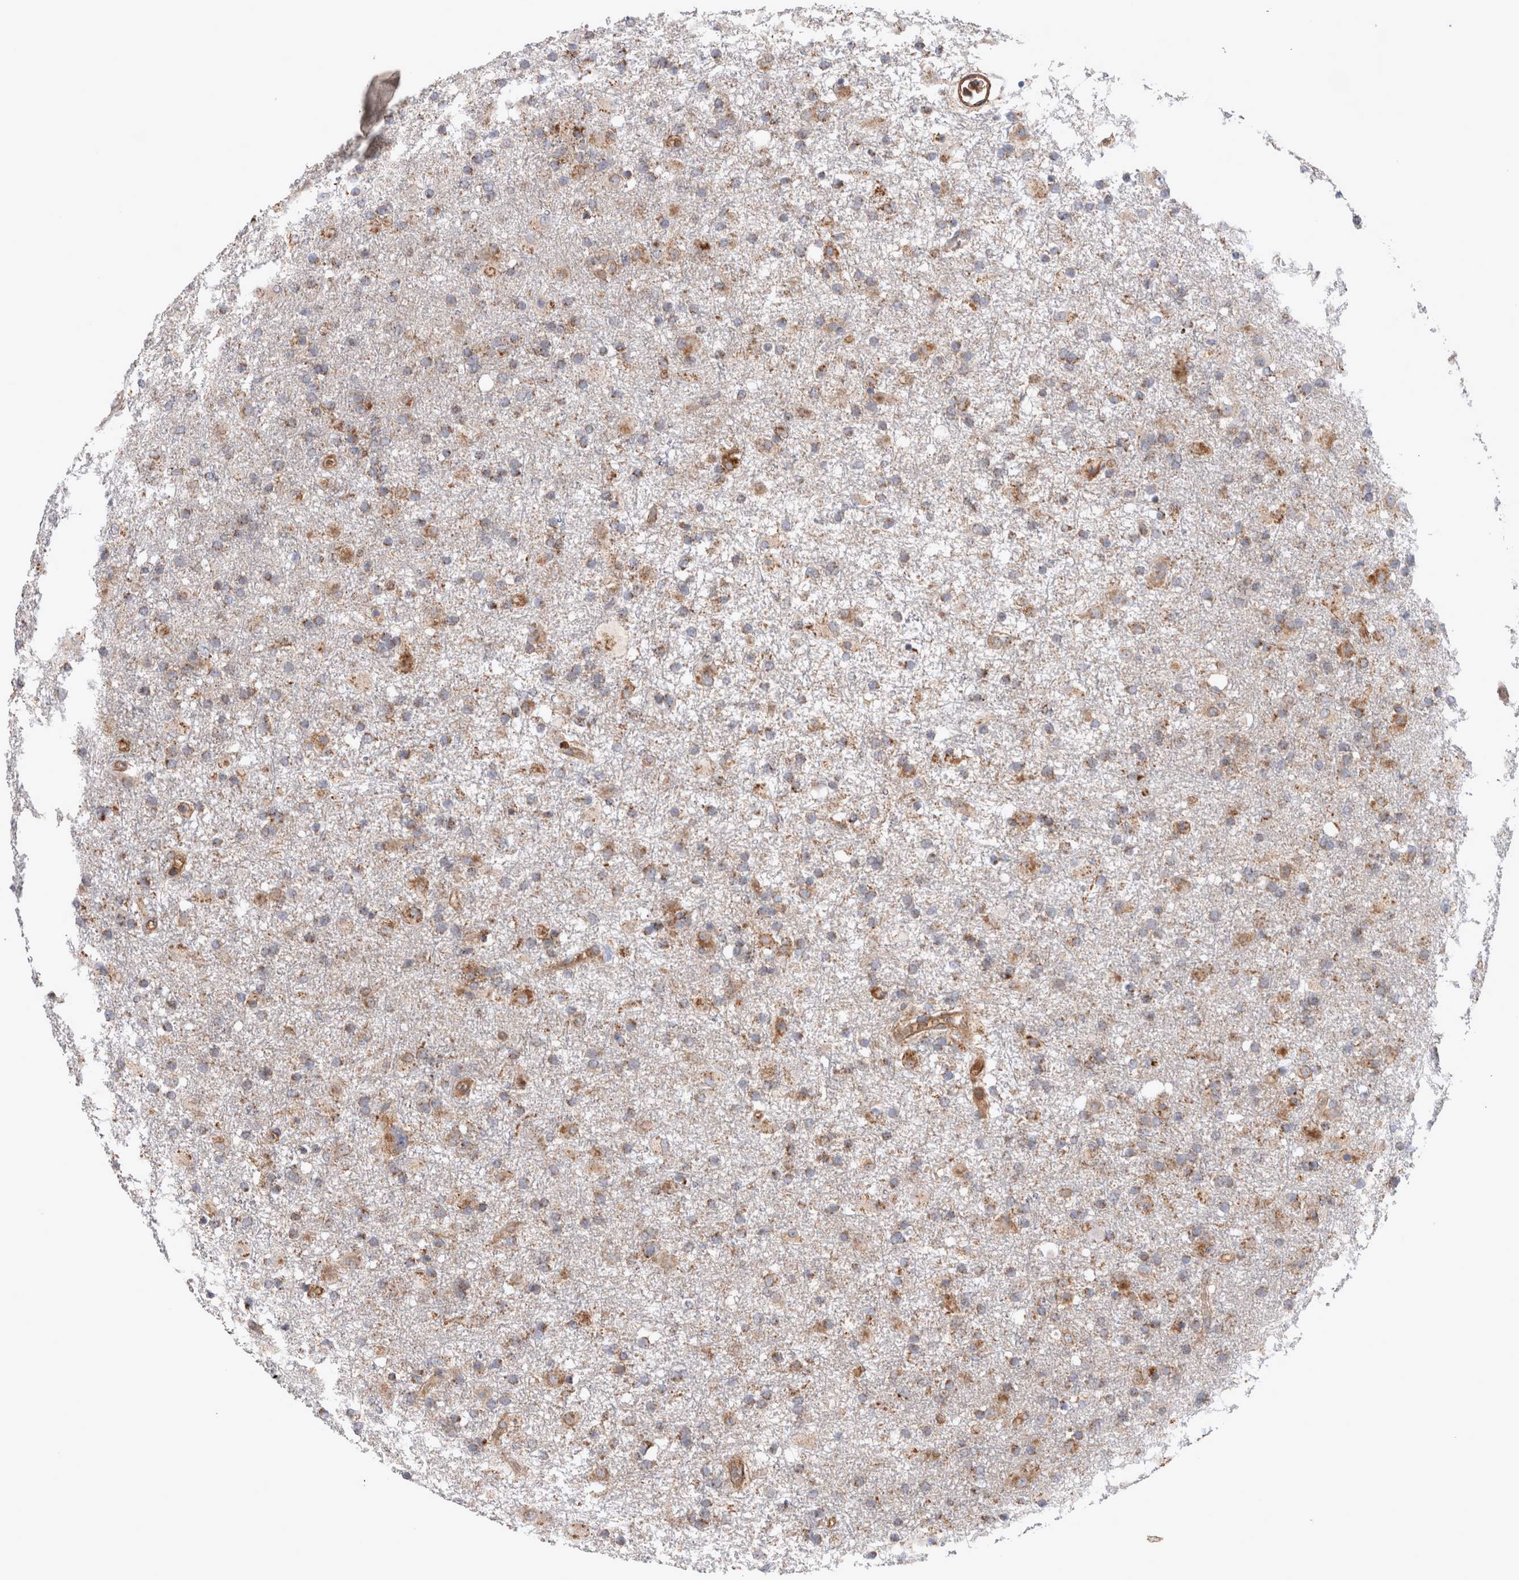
{"staining": {"intensity": "moderate", "quantity": ">75%", "location": "cytoplasmic/membranous"}, "tissue": "glioma", "cell_type": "Tumor cells", "image_type": "cancer", "snomed": [{"axis": "morphology", "description": "Glioma, malignant, Low grade"}, {"axis": "topography", "description": "Brain"}], "caption": "High-magnification brightfield microscopy of malignant glioma (low-grade) stained with DAB (3,3'-diaminobenzidine) (brown) and counterstained with hematoxylin (blue). tumor cells exhibit moderate cytoplasmic/membranous staining is seen in approximately>75% of cells.", "gene": "MRPS28", "patient": {"sex": "male", "age": 65}}